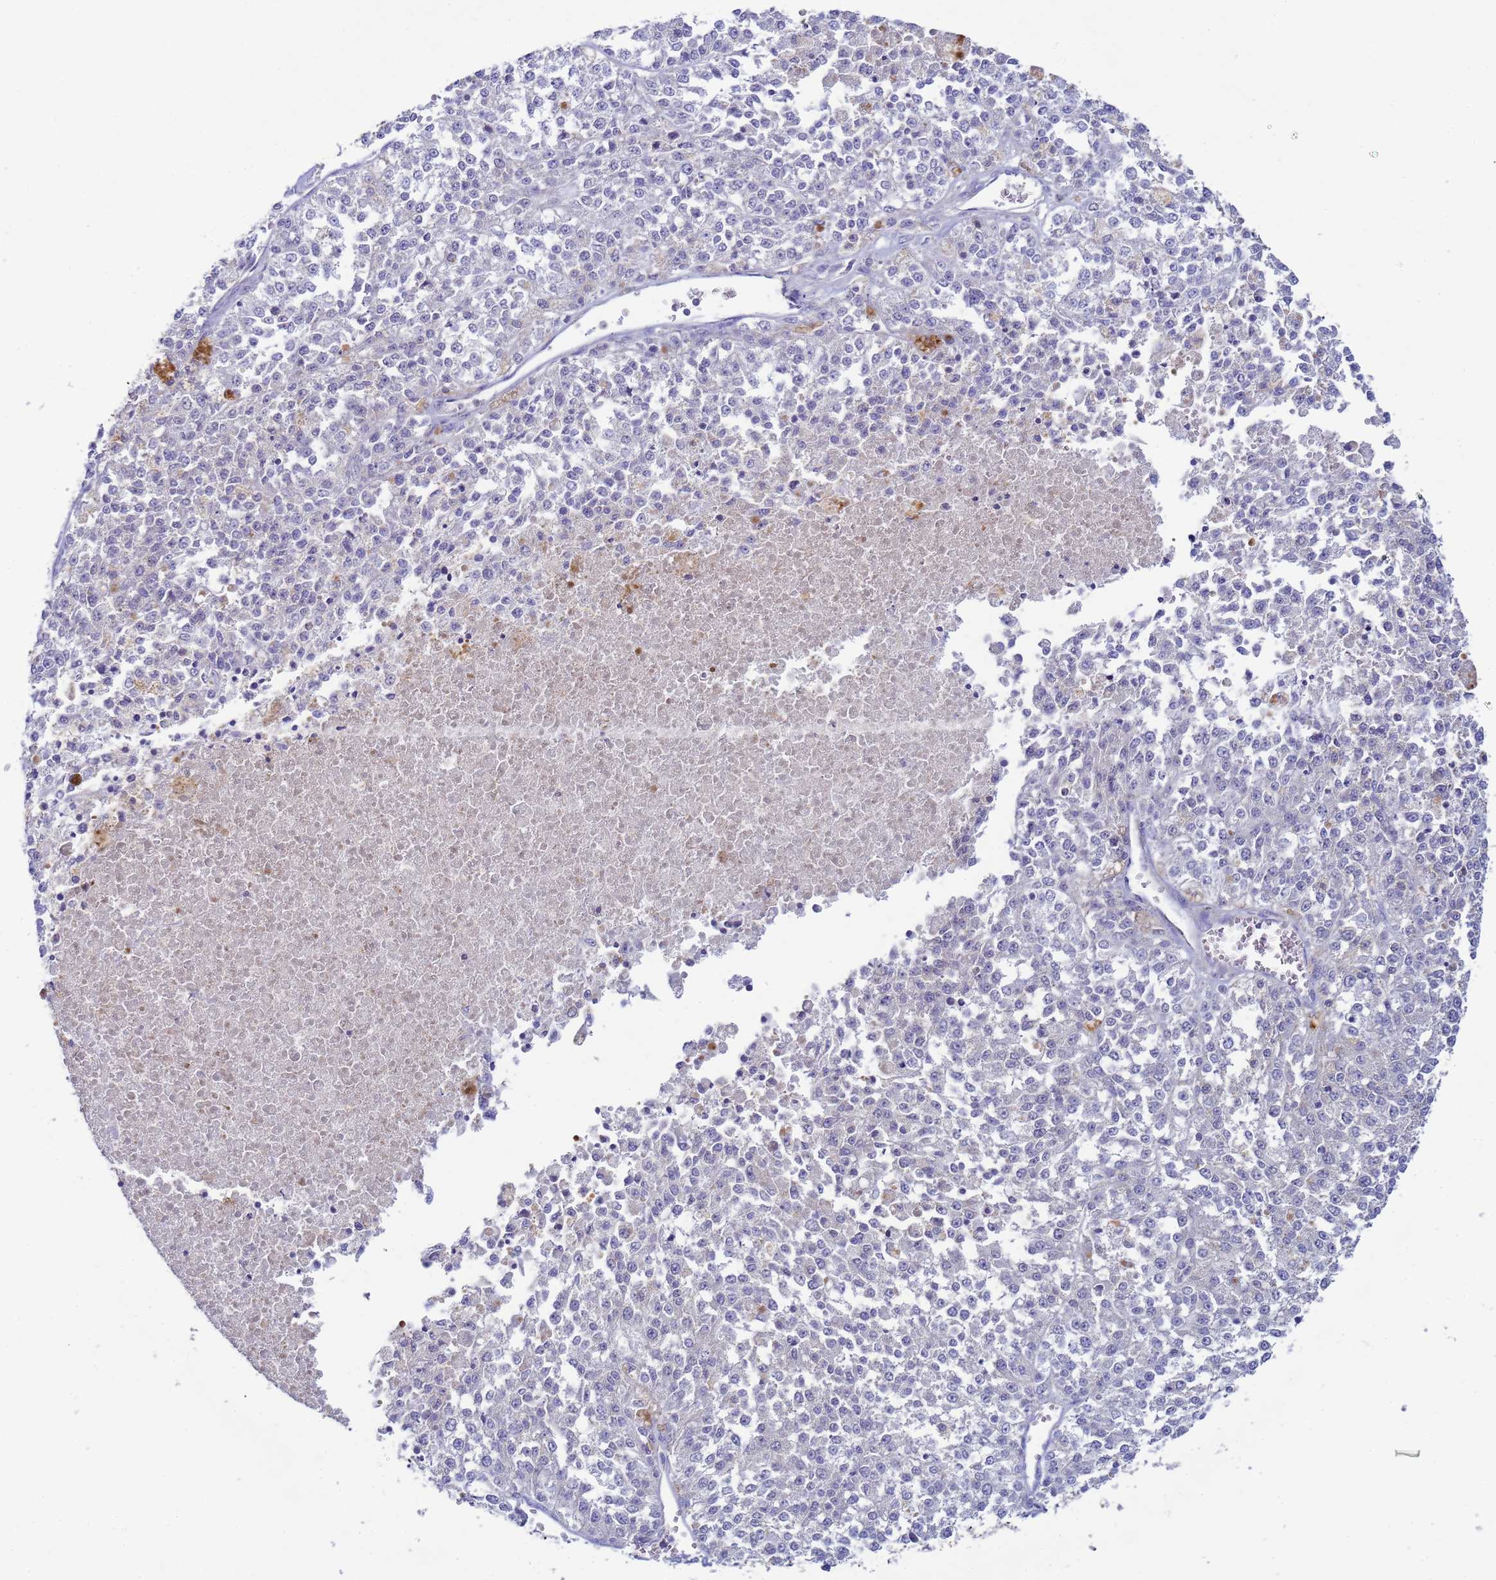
{"staining": {"intensity": "negative", "quantity": "none", "location": "none"}, "tissue": "melanoma", "cell_type": "Tumor cells", "image_type": "cancer", "snomed": [{"axis": "morphology", "description": "Malignant melanoma, NOS"}, {"axis": "topography", "description": "Skin"}], "caption": "Immunohistochemistry (IHC) image of melanoma stained for a protein (brown), which displays no expression in tumor cells. The staining is performed using DAB (3,3'-diaminobenzidine) brown chromogen with nuclei counter-stained in using hematoxylin.", "gene": "KLHL13", "patient": {"sex": "female", "age": 64}}